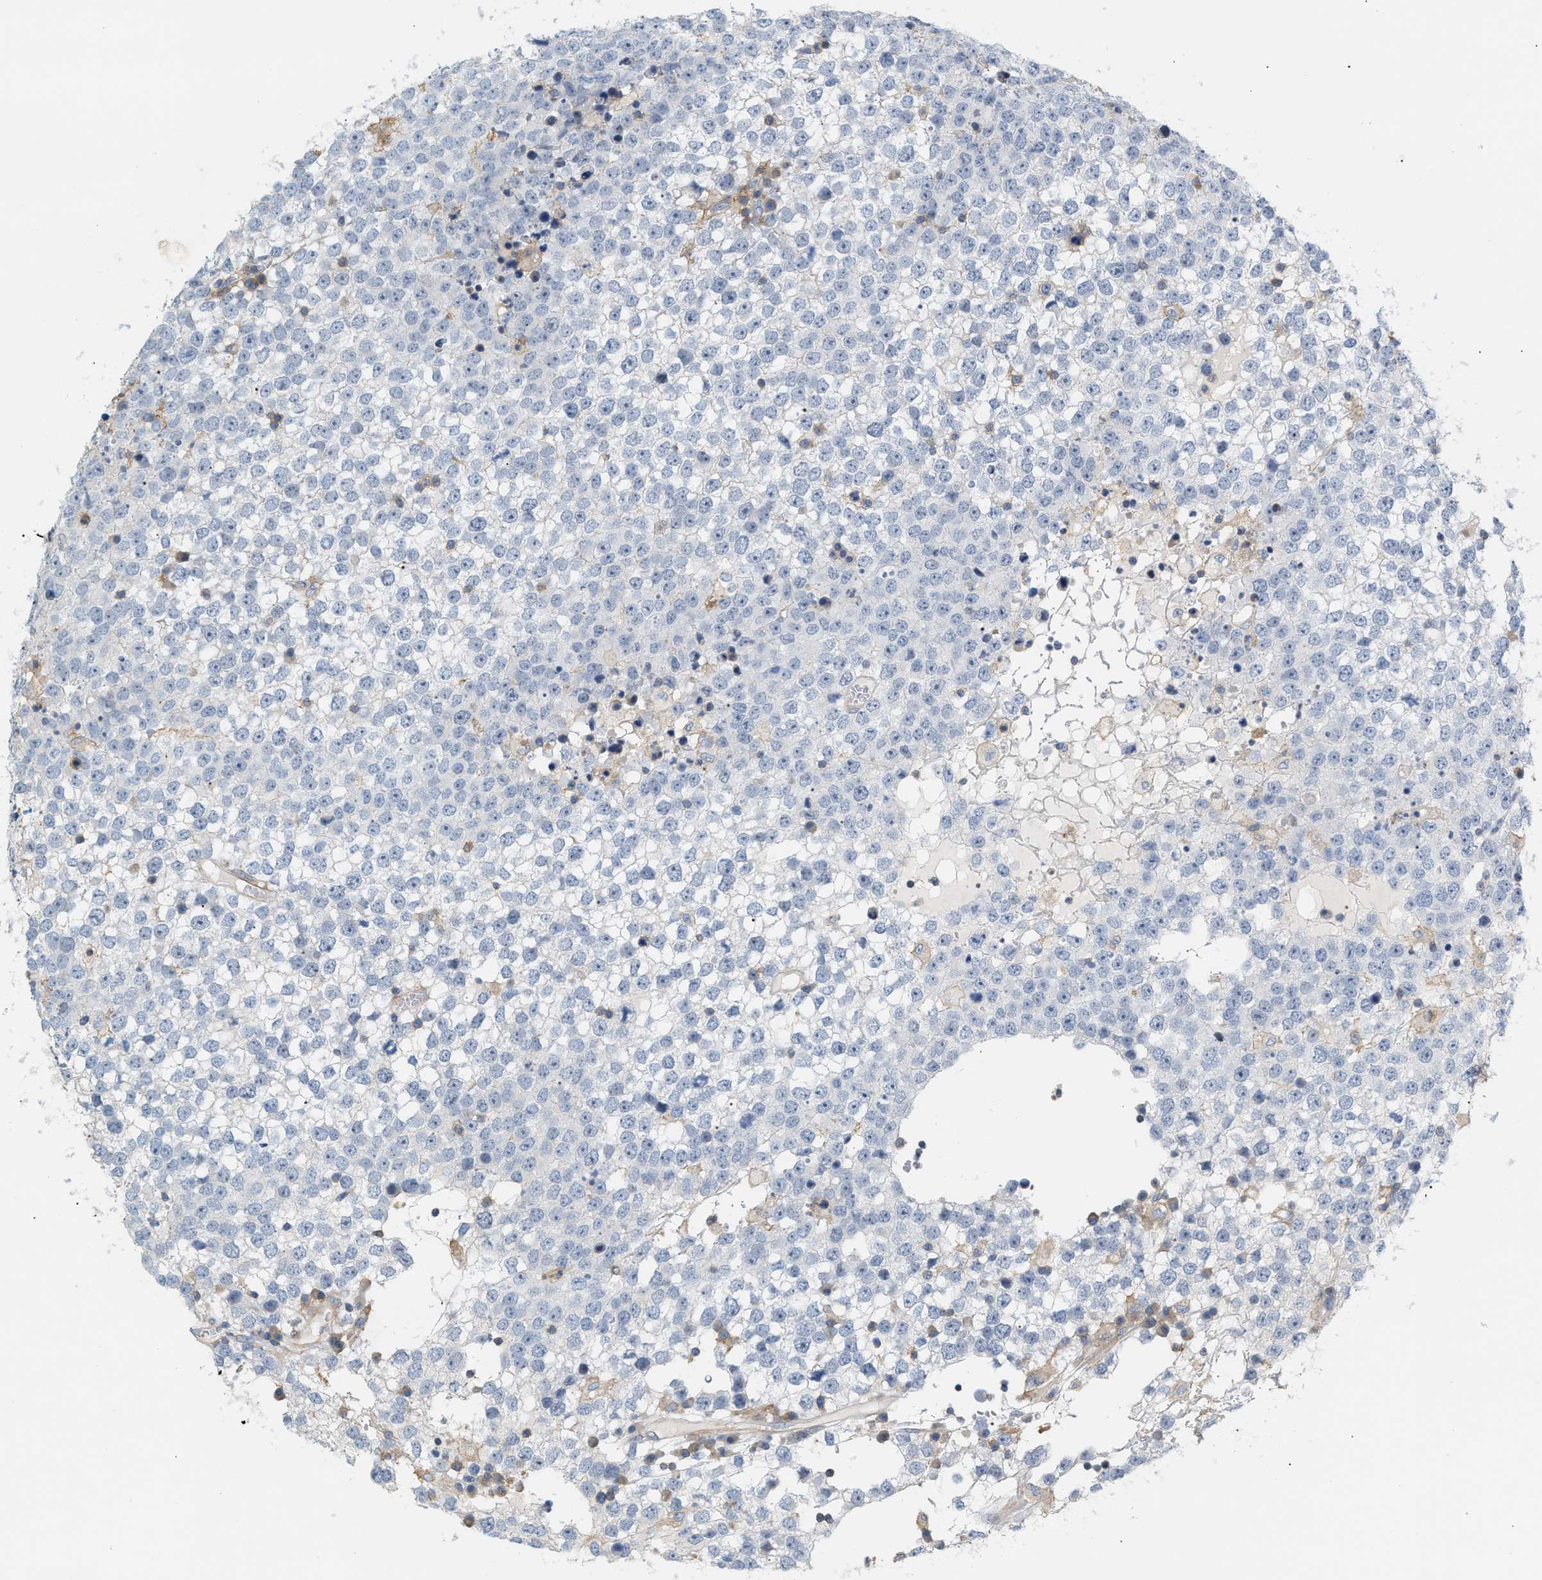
{"staining": {"intensity": "negative", "quantity": "none", "location": "none"}, "tissue": "testis cancer", "cell_type": "Tumor cells", "image_type": "cancer", "snomed": [{"axis": "morphology", "description": "Seminoma, NOS"}, {"axis": "topography", "description": "Testis"}], "caption": "Immunohistochemistry (IHC) photomicrograph of human seminoma (testis) stained for a protein (brown), which reveals no staining in tumor cells.", "gene": "LRCH1", "patient": {"sex": "male", "age": 65}}